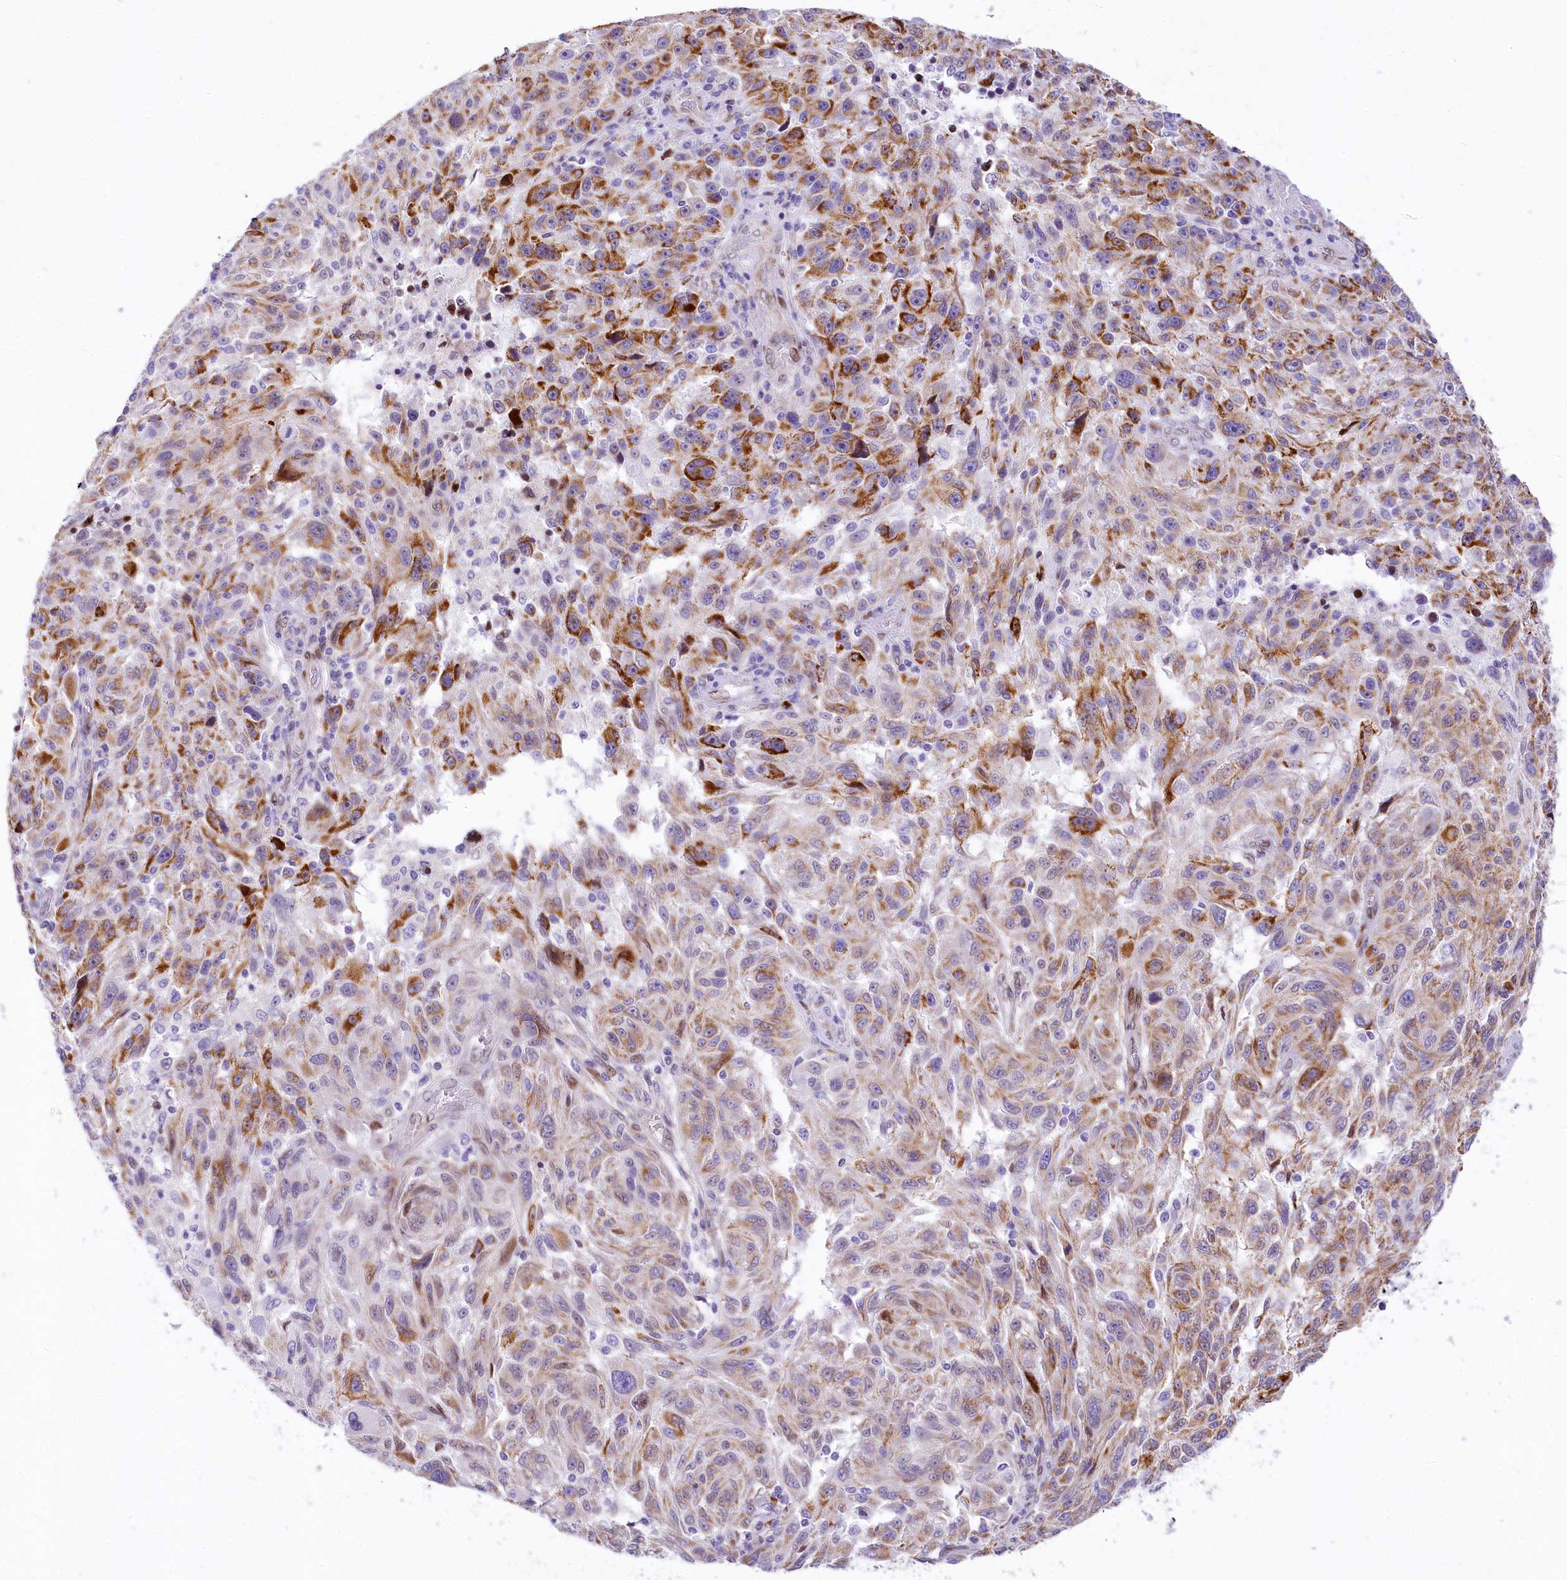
{"staining": {"intensity": "moderate", "quantity": ">75%", "location": "cytoplasmic/membranous"}, "tissue": "melanoma", "cell_type": "Tumor cells", "image_type": "cancer", "snomed": [{"axis": "morphology", "description": "Malignant melanoma, NOS"}, {"axis": "topography", "description": "Skin"}], "caption": "Brown immunohistochemical staining in human melanoma exhibits moderate cytoplasmic/membranous staining in approximately >75% of tumor cells.", "gene": "PPIP5K2", "patient": {"sex": "male", "age": 53}}